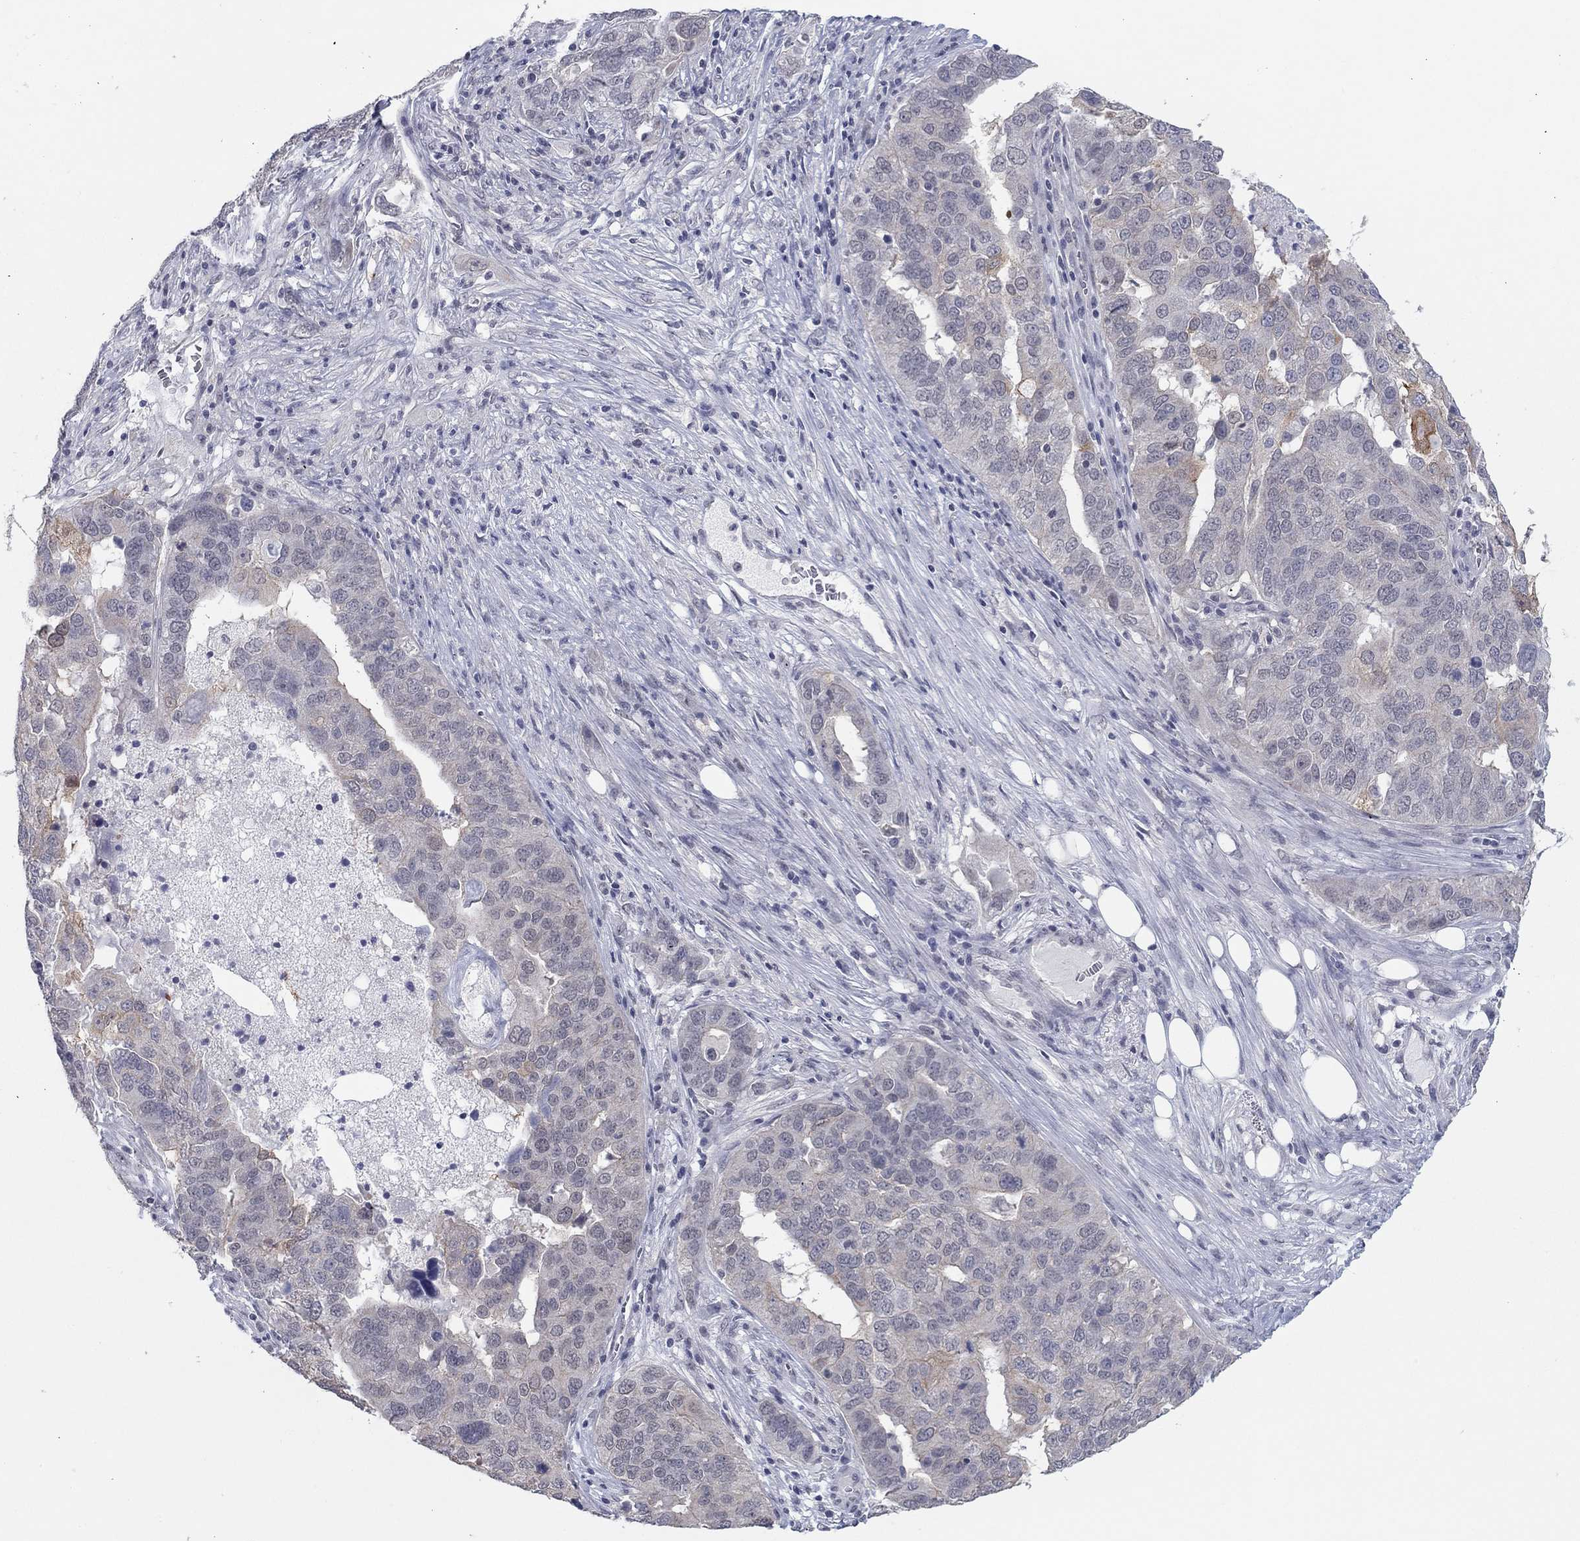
{"staining": {"intensity": "weak", "quantity": "<25%", "location": "cytoplasmic/membranous"}, "tissue": "ovarian cancer", "cell_type": "Tumor cells", "image_type": "cancer", "snomed": [{"axis": "morphology", "description": "Carcinoma, endometroid"}, {"axis": "topography", "description": "Soft tissue"}, {"axis": "topography", "description": "Ovary"}], "caption": "IHC of human endometroid carcinoma (ovarian) displays no positivity in tumor cells.", "gene": "SLC22A2", "patient": {"sex": "female", "age": 52}}